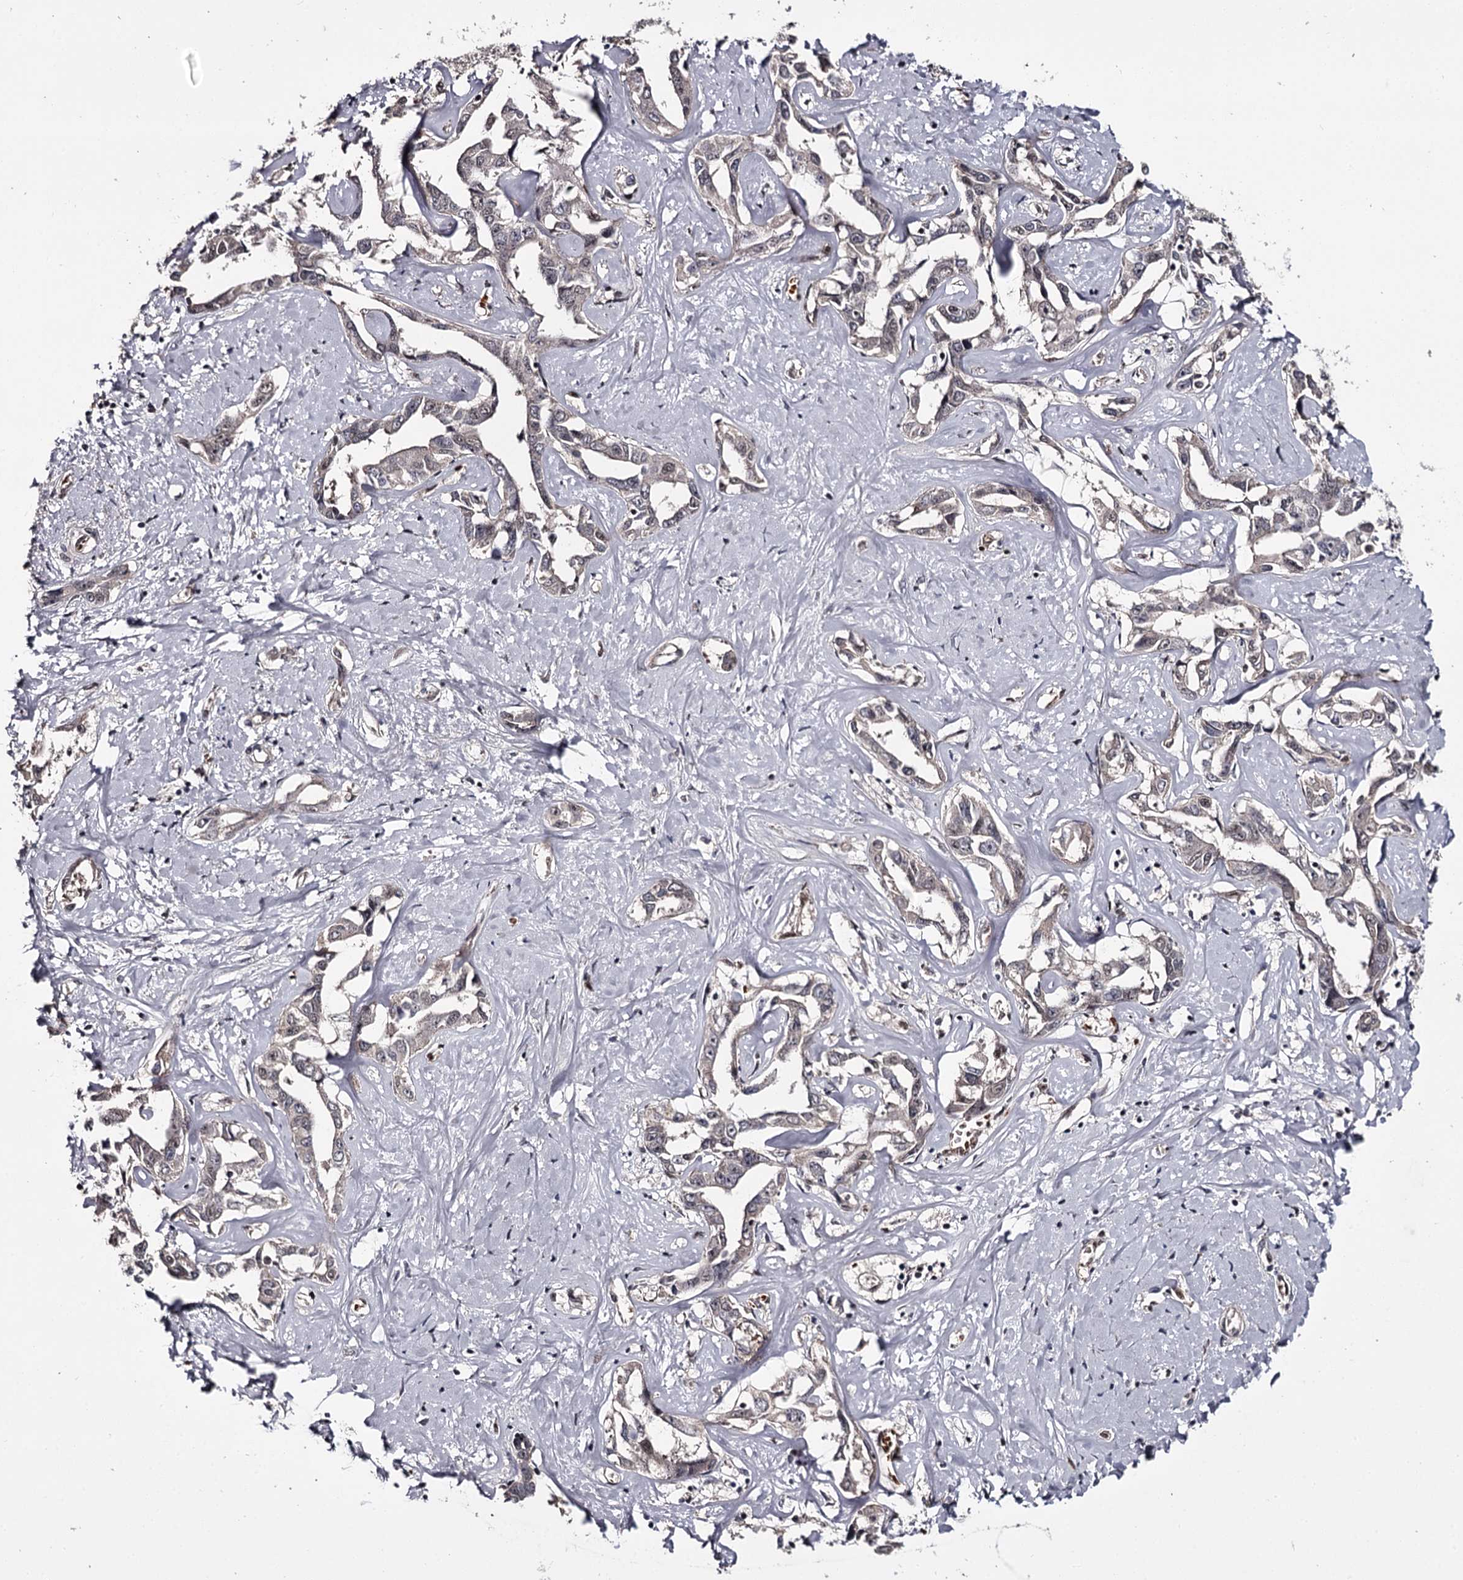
{"staining": {"intensity": "weak", "quantity": "<25%", "location": "cytoplasmic/membranous,nuclear"}, "tissue": "liver cancer", "cell_type": "Tumor cells", "image_type": "cancer", "snomed": [{"axis": "morphology", "description": "Cholangiocarcinoma"}, {"axis": "topography", "description": "Liver"}], "caption": "Tumor cells show no significant expression in liver cancer.", "gene": "RNF44", "patient": {"sex": "male", "age": 59}}